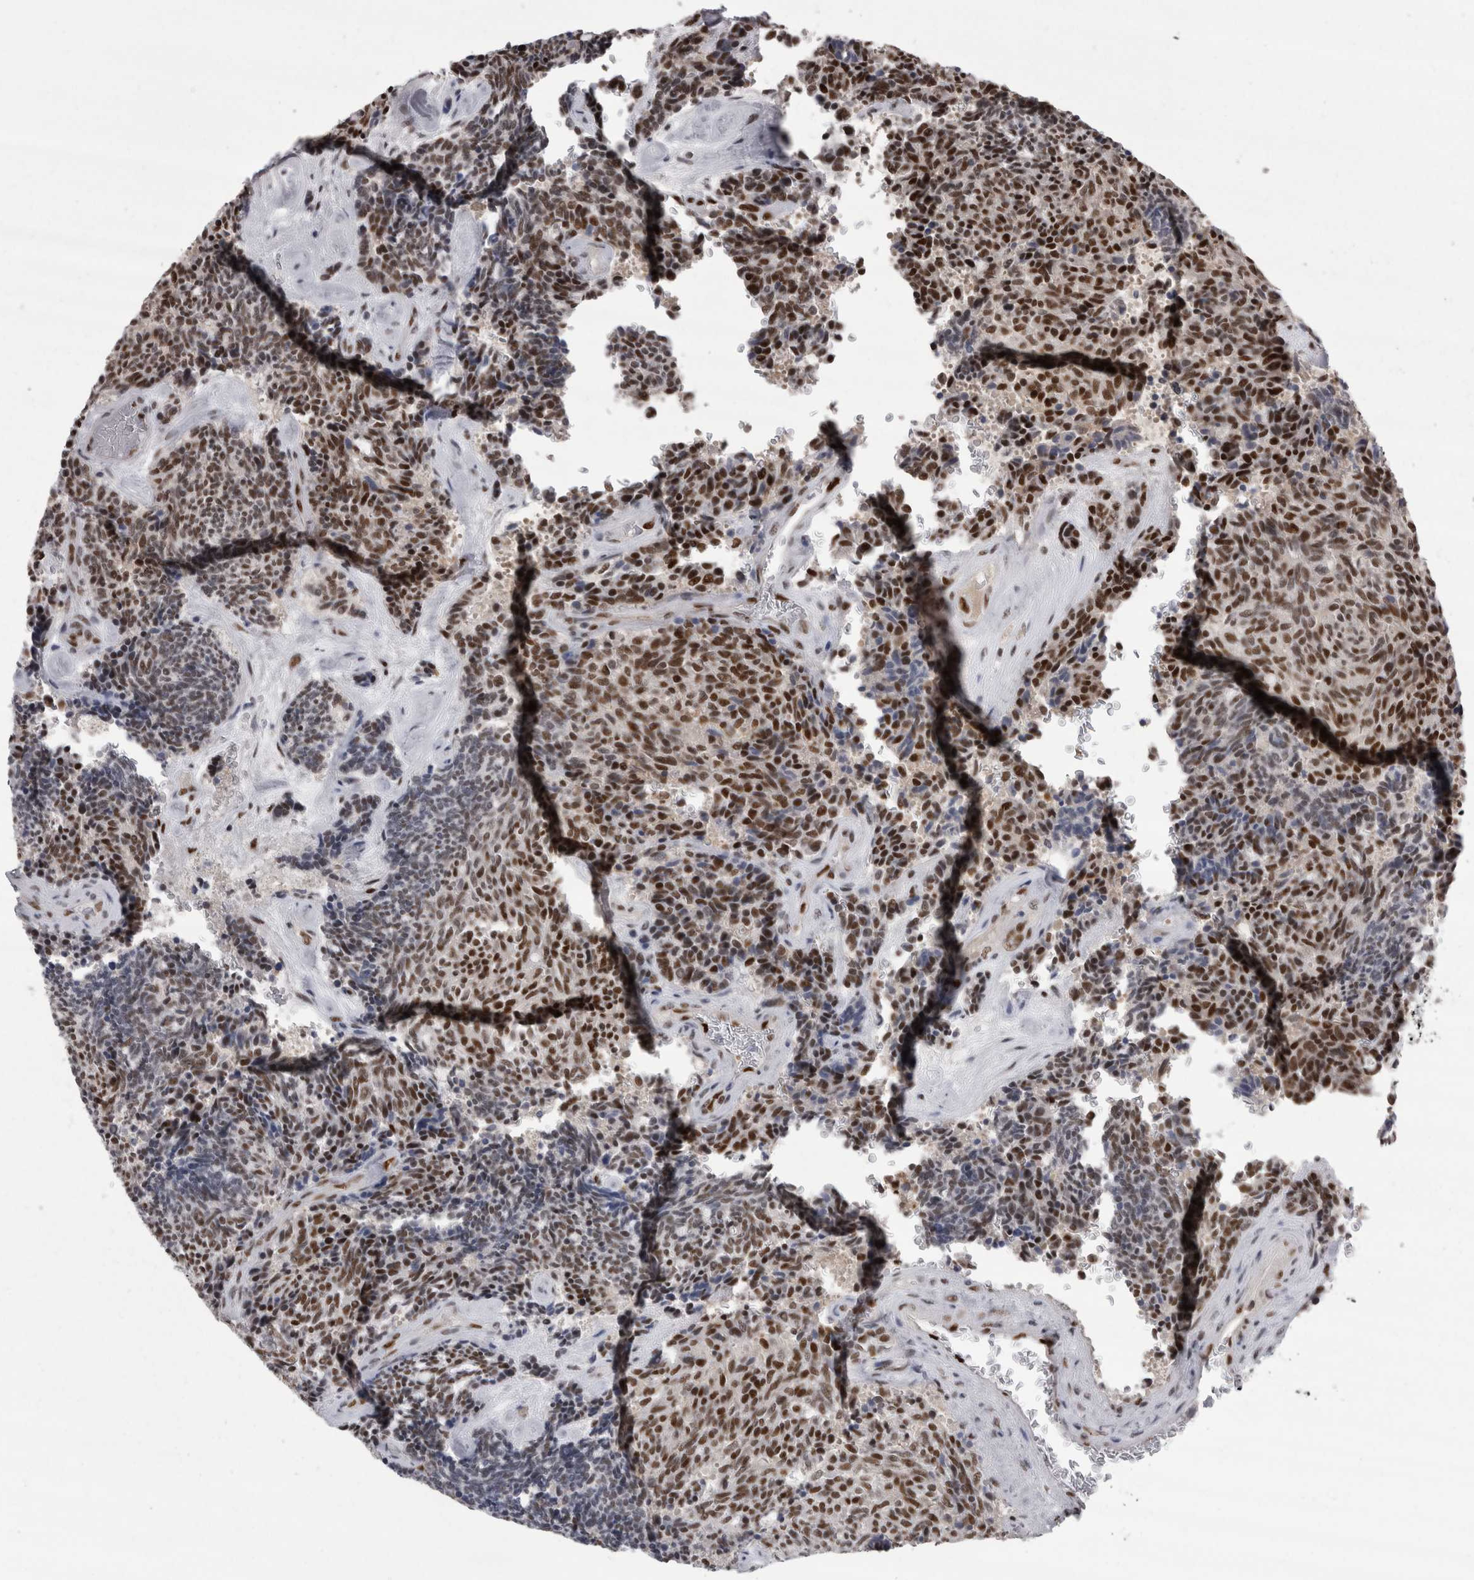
{"staining": {"intensity": "strong", "quantity": ">75%", "location": "nuclear"}, "tissue": "carcinoid", "cell_type": "Tumor cells", "image_type": "cancer", "snomed": [{"axis": "morphology", "description": "Carcinoid, malignant, NOS"}, {"axis": "topography", "description": "Pancreas"}], "caption": "There is high levels of strong nuclear expression in tumor cells of malignant carcinoid, as demonstrated by immunohistochemical staining (brown color).", "gene": "C1orf54", "patient": {"sex": "female", "age": 54}}